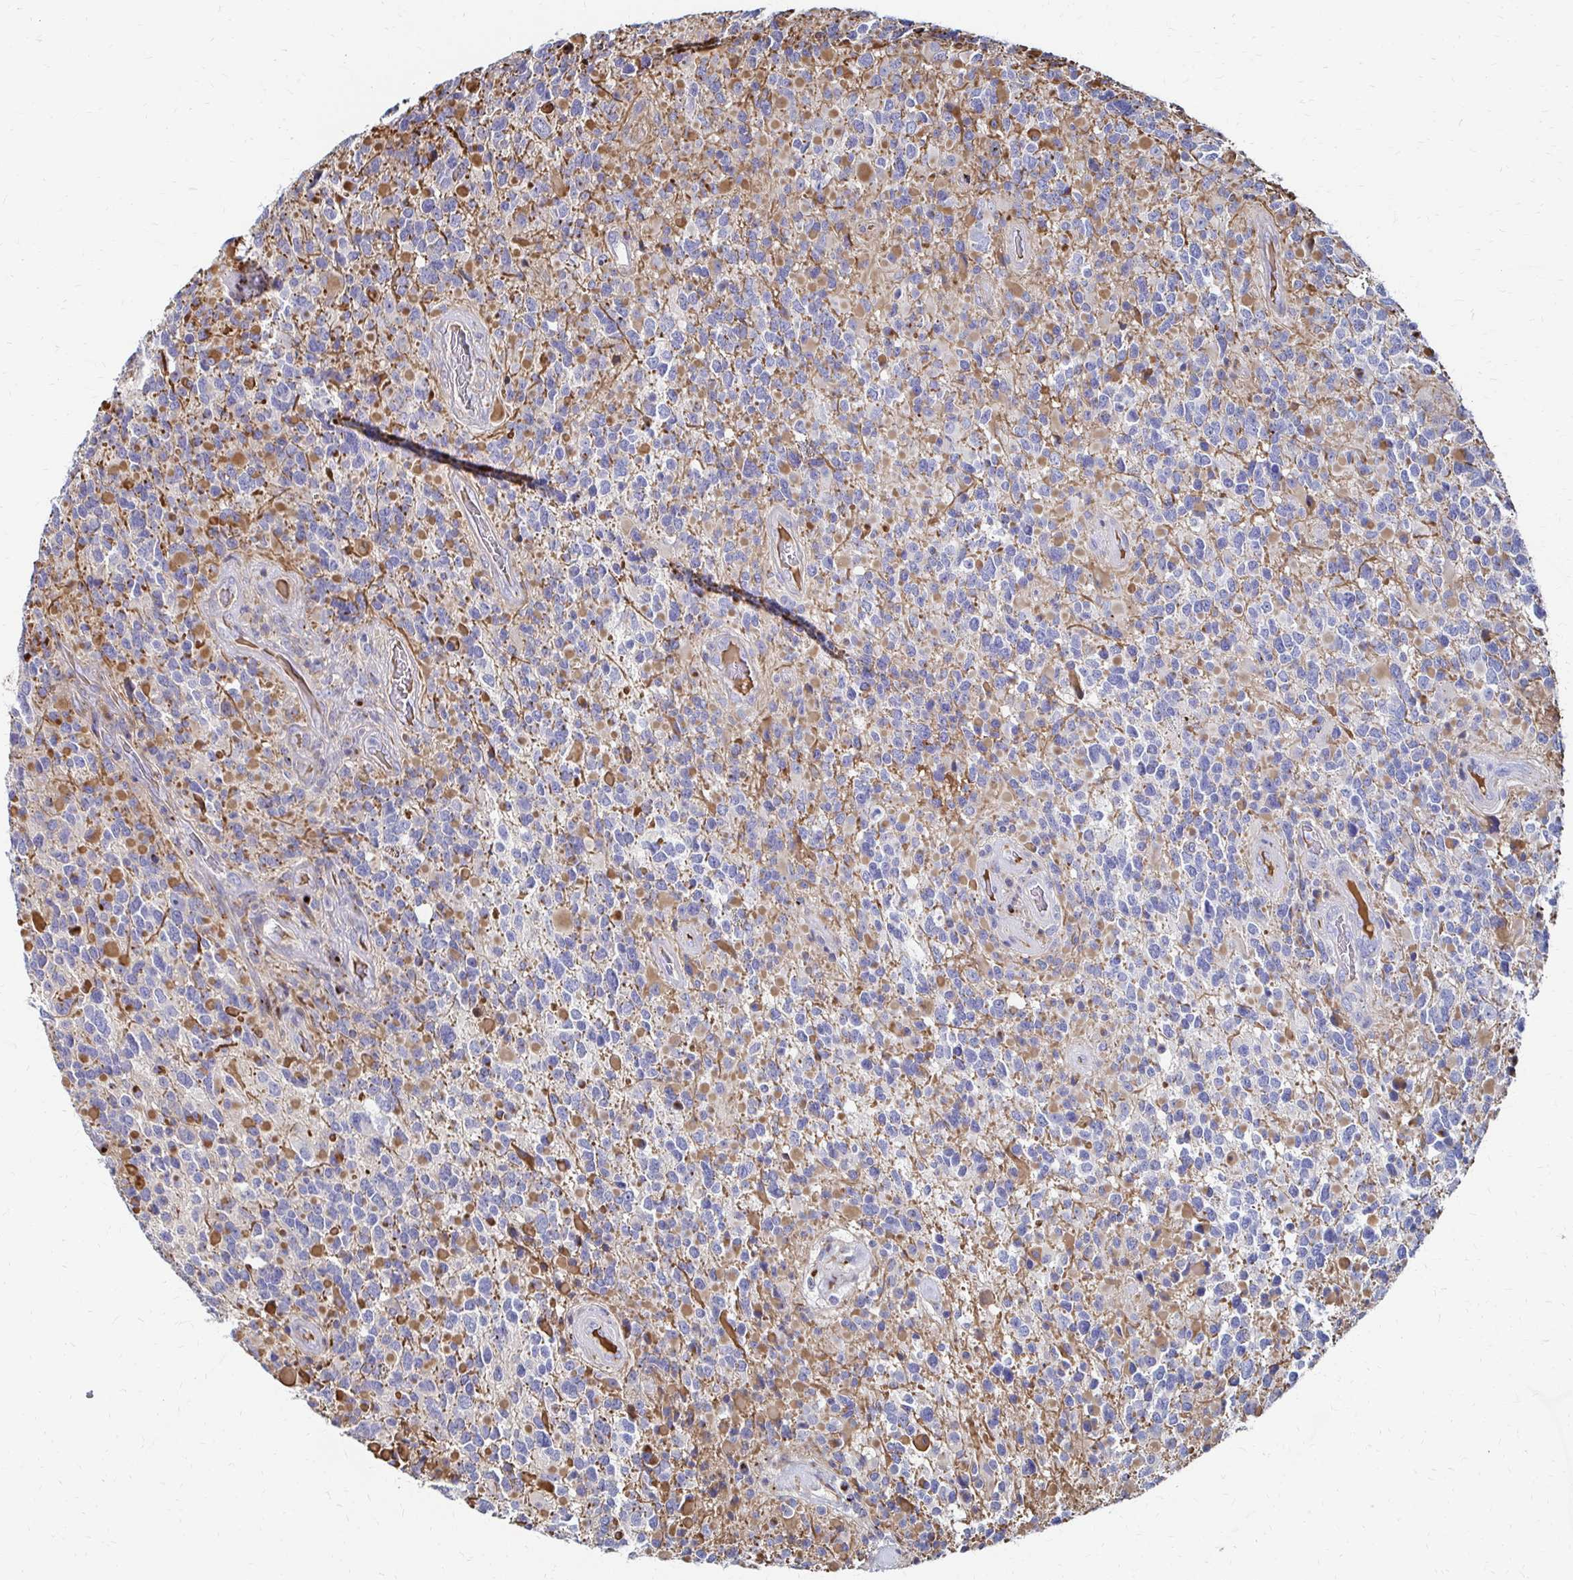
{"staining": {"intensity": "moderate", "quantity": "25%-75%", "location": "cytoplasmic/membranous"}, "tissue": "glioma", "cell_type": "Tumor cells", "image_type": "cancer", "snomed": [{"axis": "morphology", "description": "Glioma, malignant, High grade"}, {"axis": "topography", "description": "Brain"}], "caption": "High-grade glioma (malignant) stained for a protein (brown) displays moderate cytoplasmic/membranous positive positivity in about 25%-75% of tumor cells.", "gene": "MAN1A1", "patient": {"sex": "female", "age": 40}}